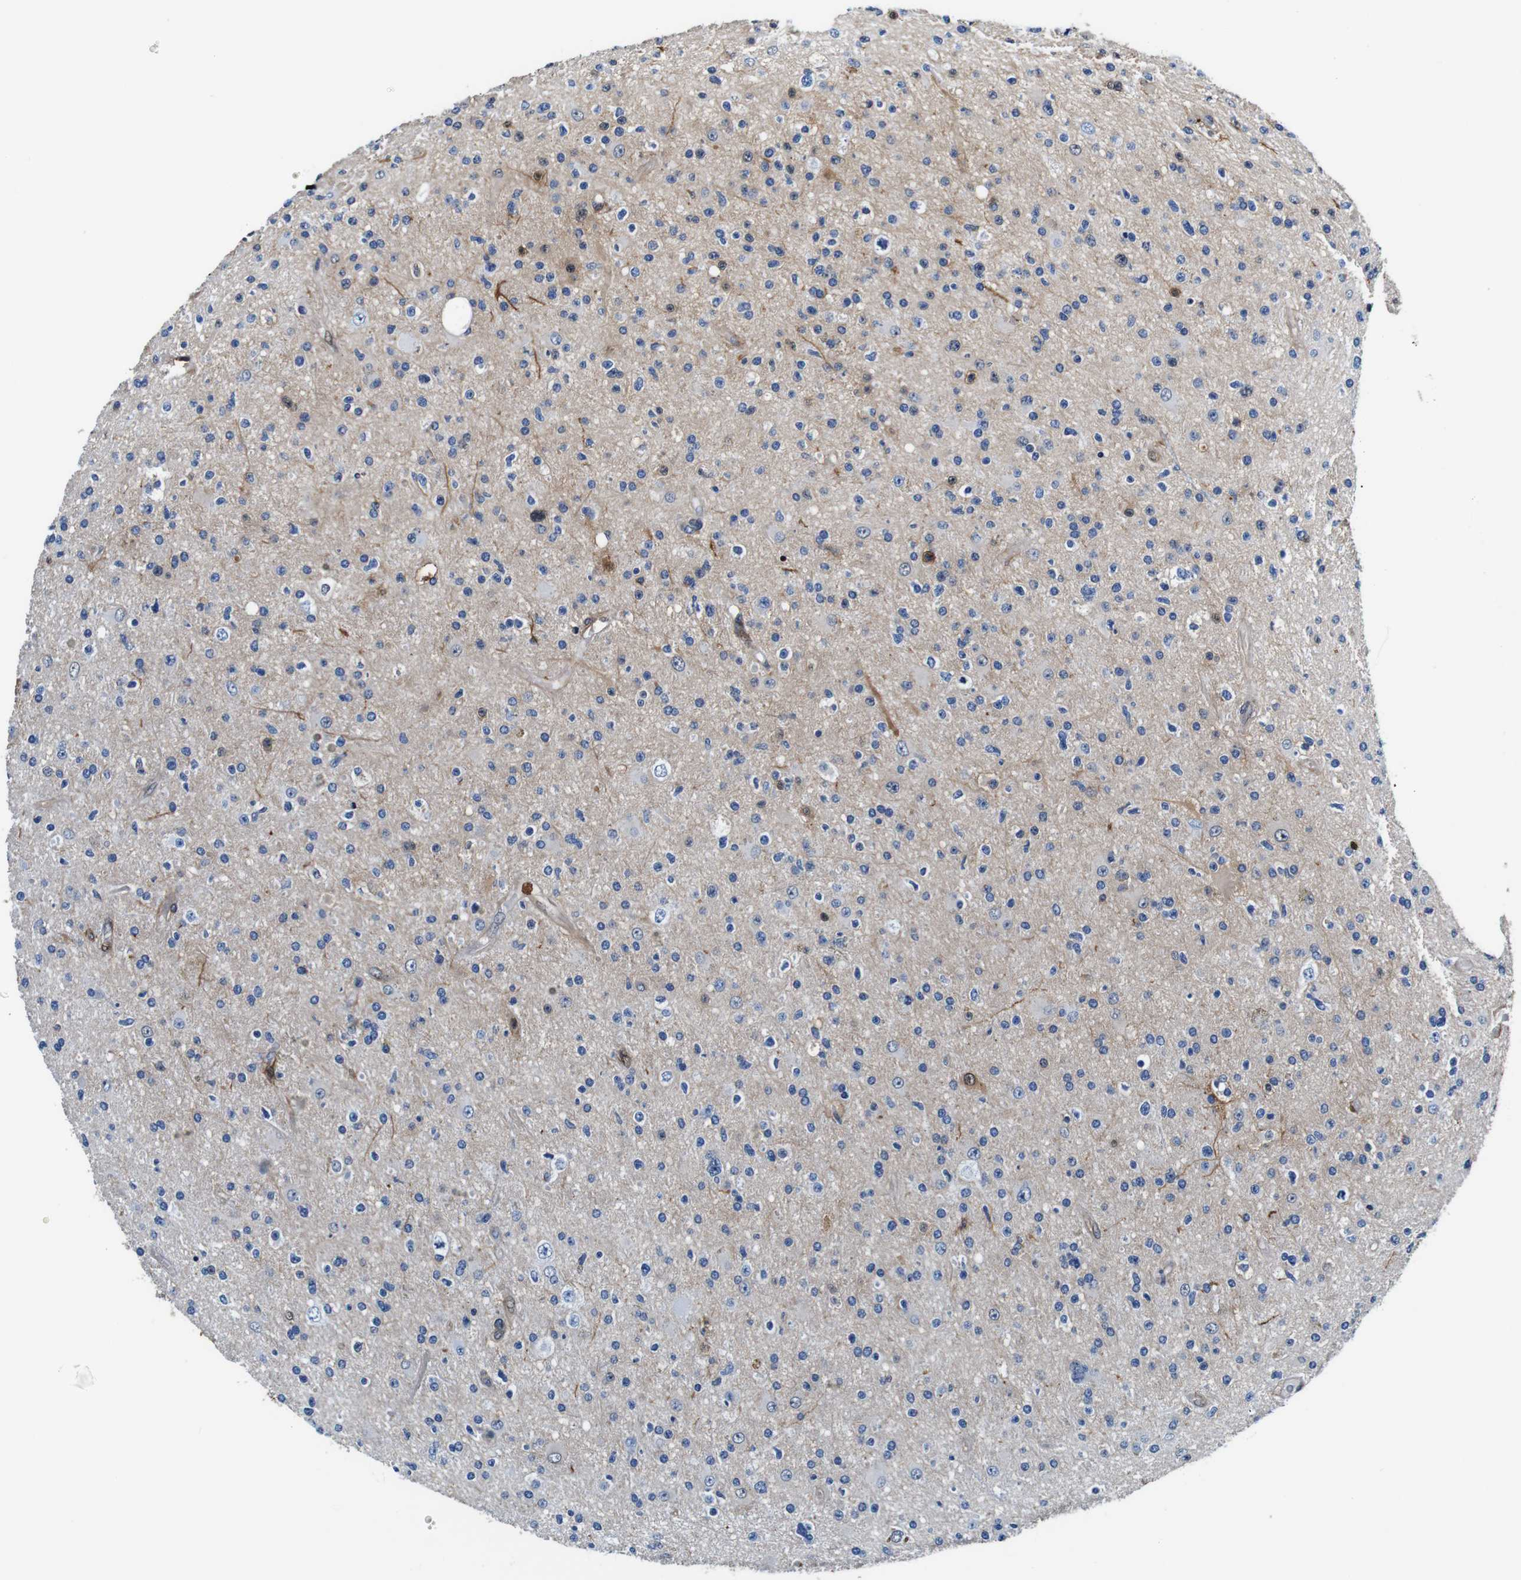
{"staining": {"intensity": "weak", "quantity": "<25%", "location": "cytoplasmic/membranous"}, "tissue": "glioma", "cell_type": "Tumor cells", "image_type": "cancer", "snomed": [{"axis": "morphology", "description": "Glioma, malignant, High grade"}, {"axis": "topography", "description": "Brain"}], "caption": "This histopathology image is of glioma stained with IHC to label a protein in brown with the nuclei are counter-stained blue. There is no positivity in tumor cells.", "gene": "ANXA1", "patient": {"sex": "male", "age": 33}}